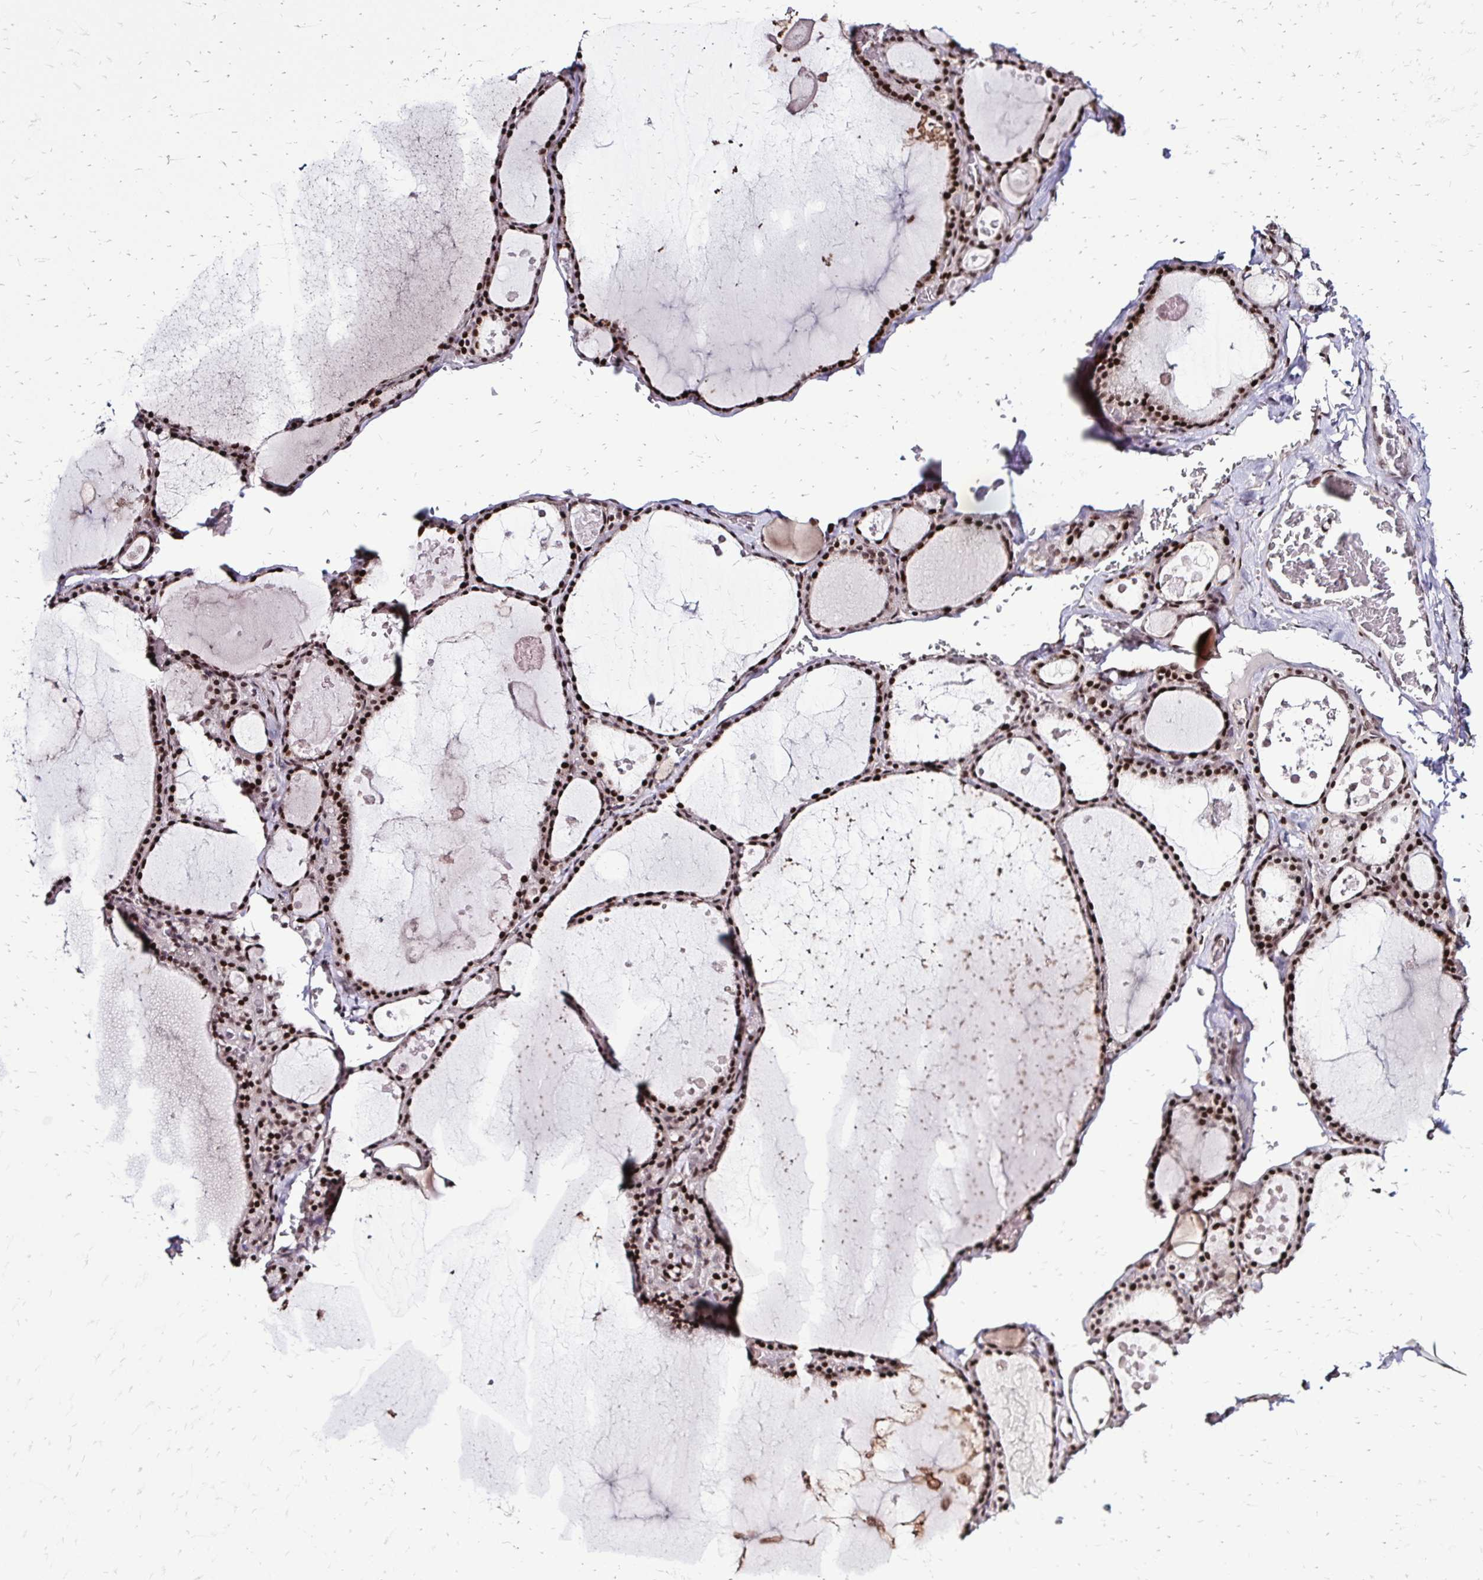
{"staining": {"intensity": "moderate", "quantity": ">75%", "location": "nuclear"}, "tissue": "thyroid gland", "cell_type": "Glandular cells", "image_type": "normal", "snomed": [{"axis": "morphology", "description": "Normal tissue, NOS"}, {"axis": "topography", "description": "Thyroid gland"}], "caption": "There is medium levels of moderate nuclear staining in glandular cells of unremarkable thyroid gland, as demonstrated by immunohistochemical staining (brown color).", "gene": "TOB1", "patient": {"sex": "male", "age": 56}}